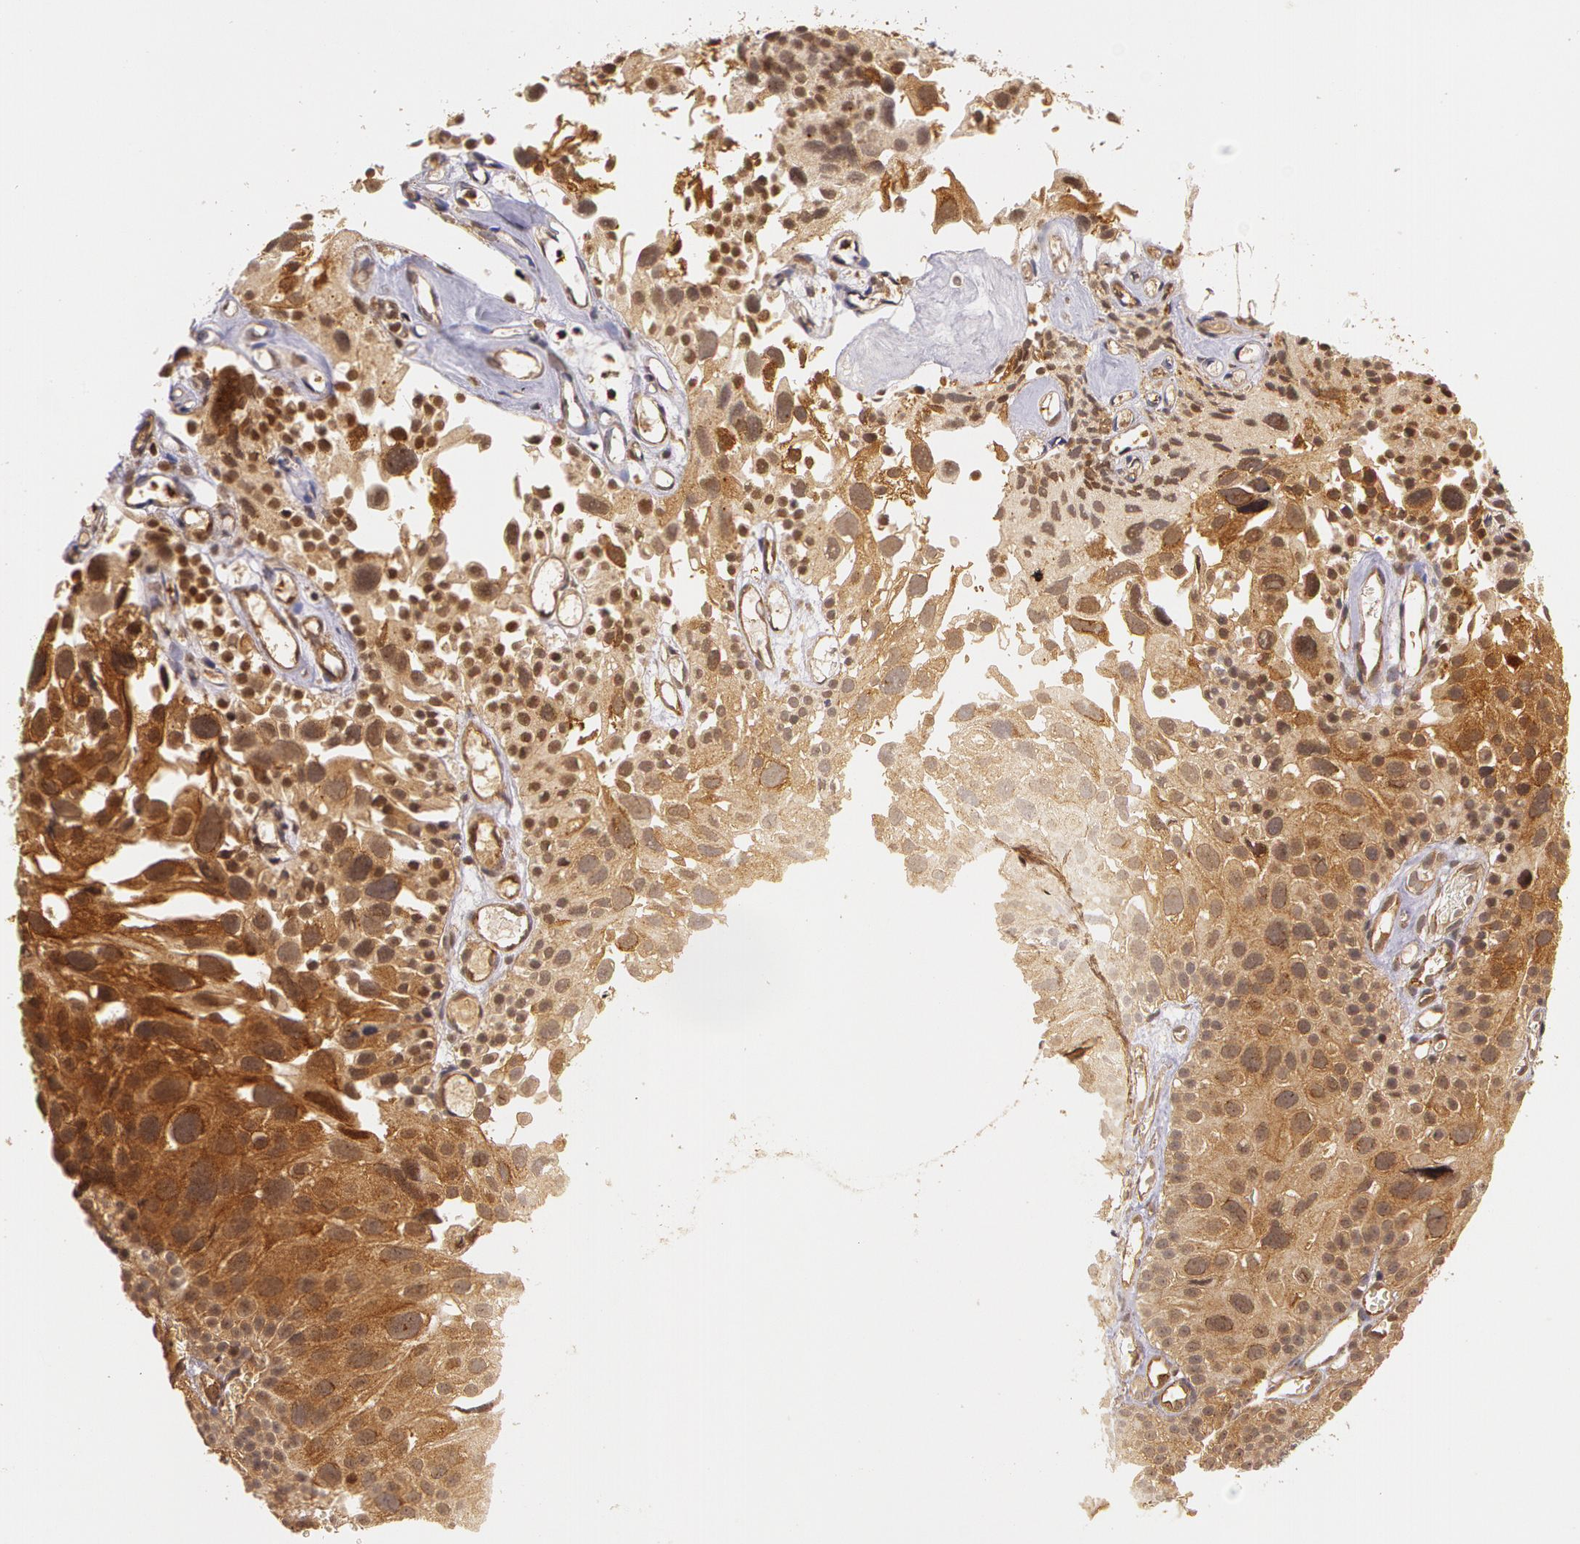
{"staining": {"intensity": "strong", "quantity": ">75%", "location": "cytoplasmic/membranous"}, "tissue": "urothelial cancer", "cell_type": "Tumor cells", "image_type": "cancer", "snomed": [{"axis": "morphology", "description": "Urothelial carcinoma, High grade"}, {"axis": "topography", "description": "Urinary bladder"}], "caption": "Urothelial carcinoma (high-grade) stained with a protein marker reveals strong staining in tumor cells.", "gene": "ASCC2", "patient": {"sex": "female", "age": 78}}